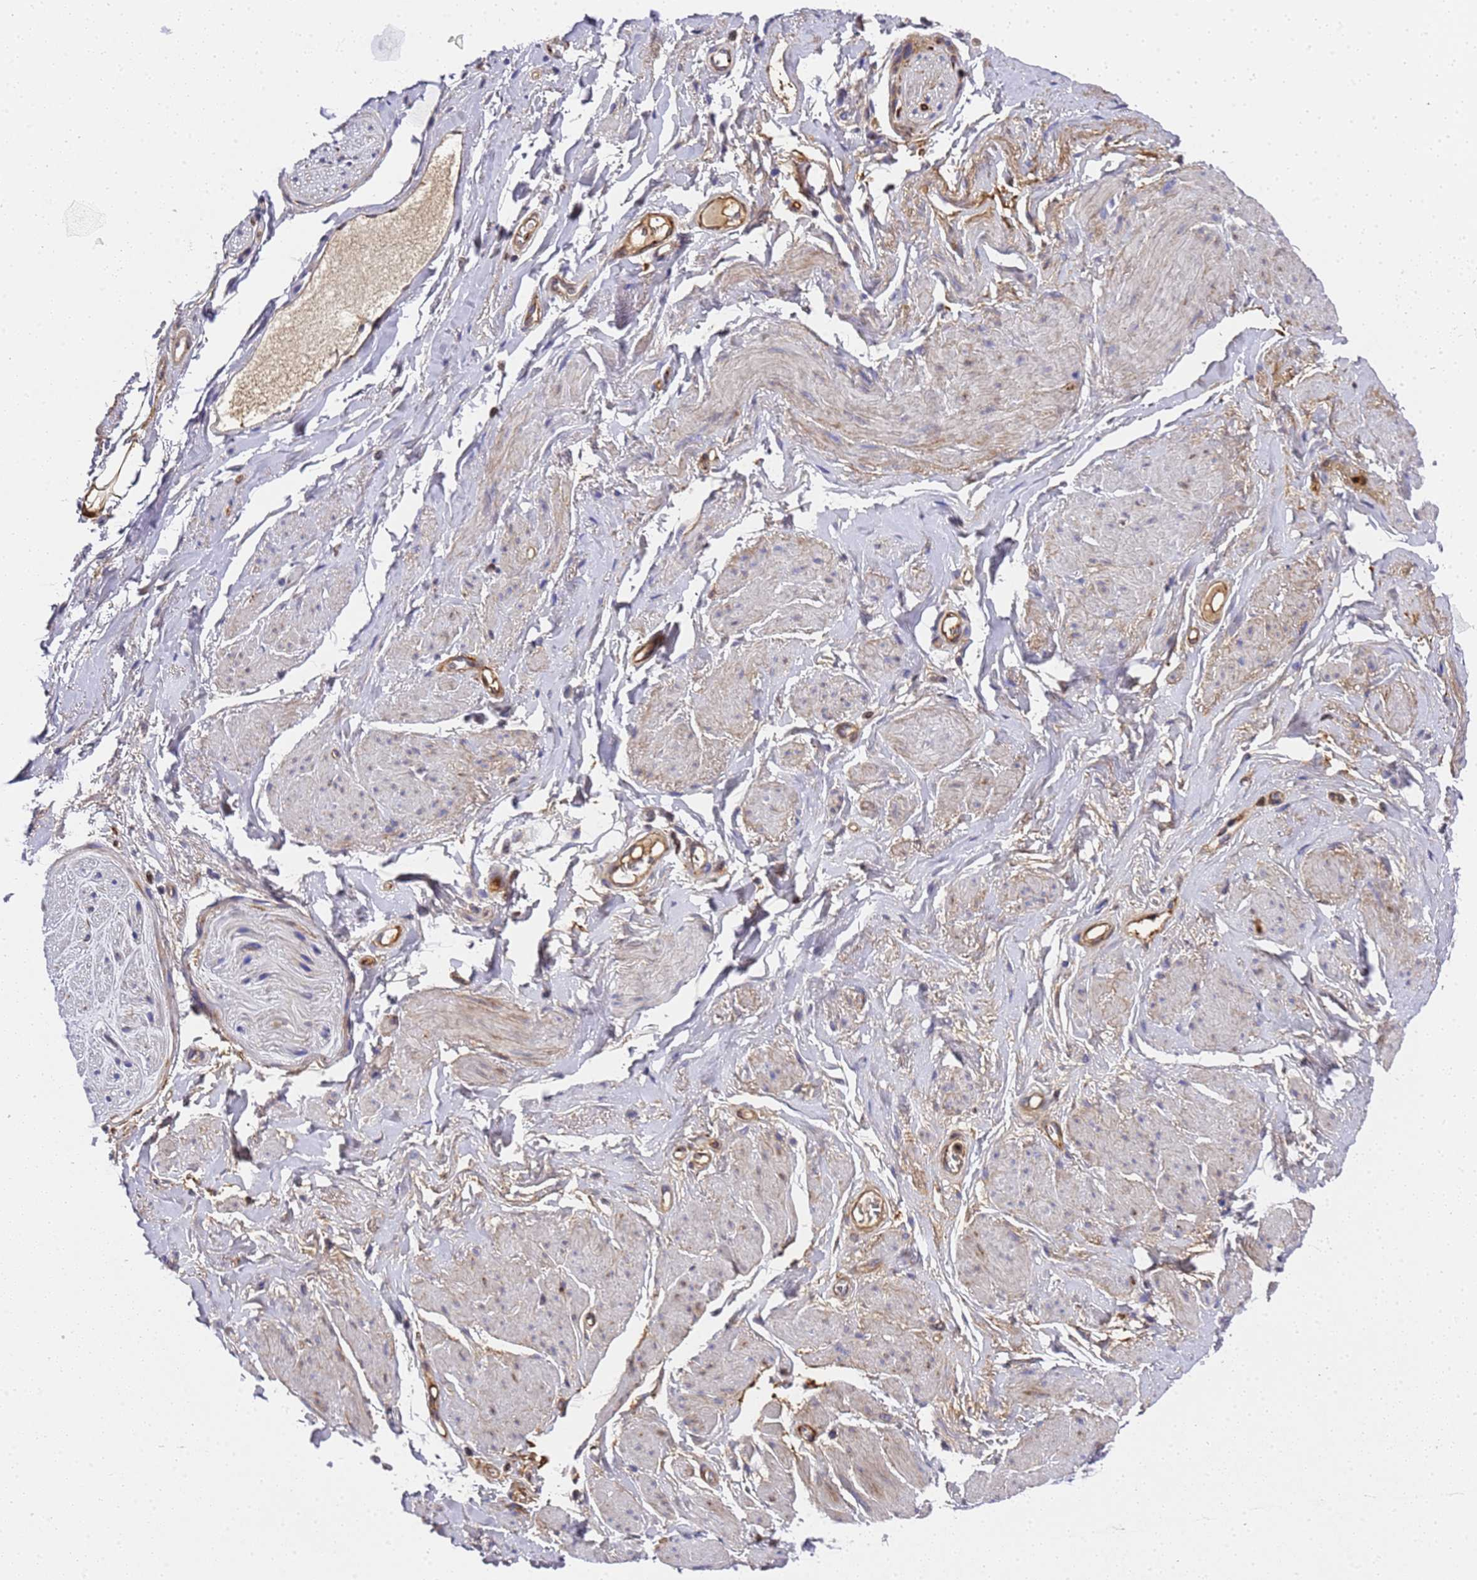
{"staining": {"intensity": "negative", "quantity": "none", "location": "none"}, "tissue": "soft tissue", "cell_type": "Fibroblasts", "image_type": "normal", "snomed": [{"axis": "morphology", "description": "Normal tissue, NOS"}, {"axis": "morphology", "description": "Adenocarcinoma, NOS"}, {"axis": "topography", "description": "Rectum"}, {"axis": "topography", "description": "Vagina"}, {"axis": "topography", "description": "Peripheral nerve tissue"}], "caption": "Protein analysis of benign soft tissue shows no significant staining in fibroblasts. (Immunohistochemistry (ihc), brightfield microscopy, high magnification).", "gene": "IGFBP7", "patient": {"sex": "female", "age": 71}}